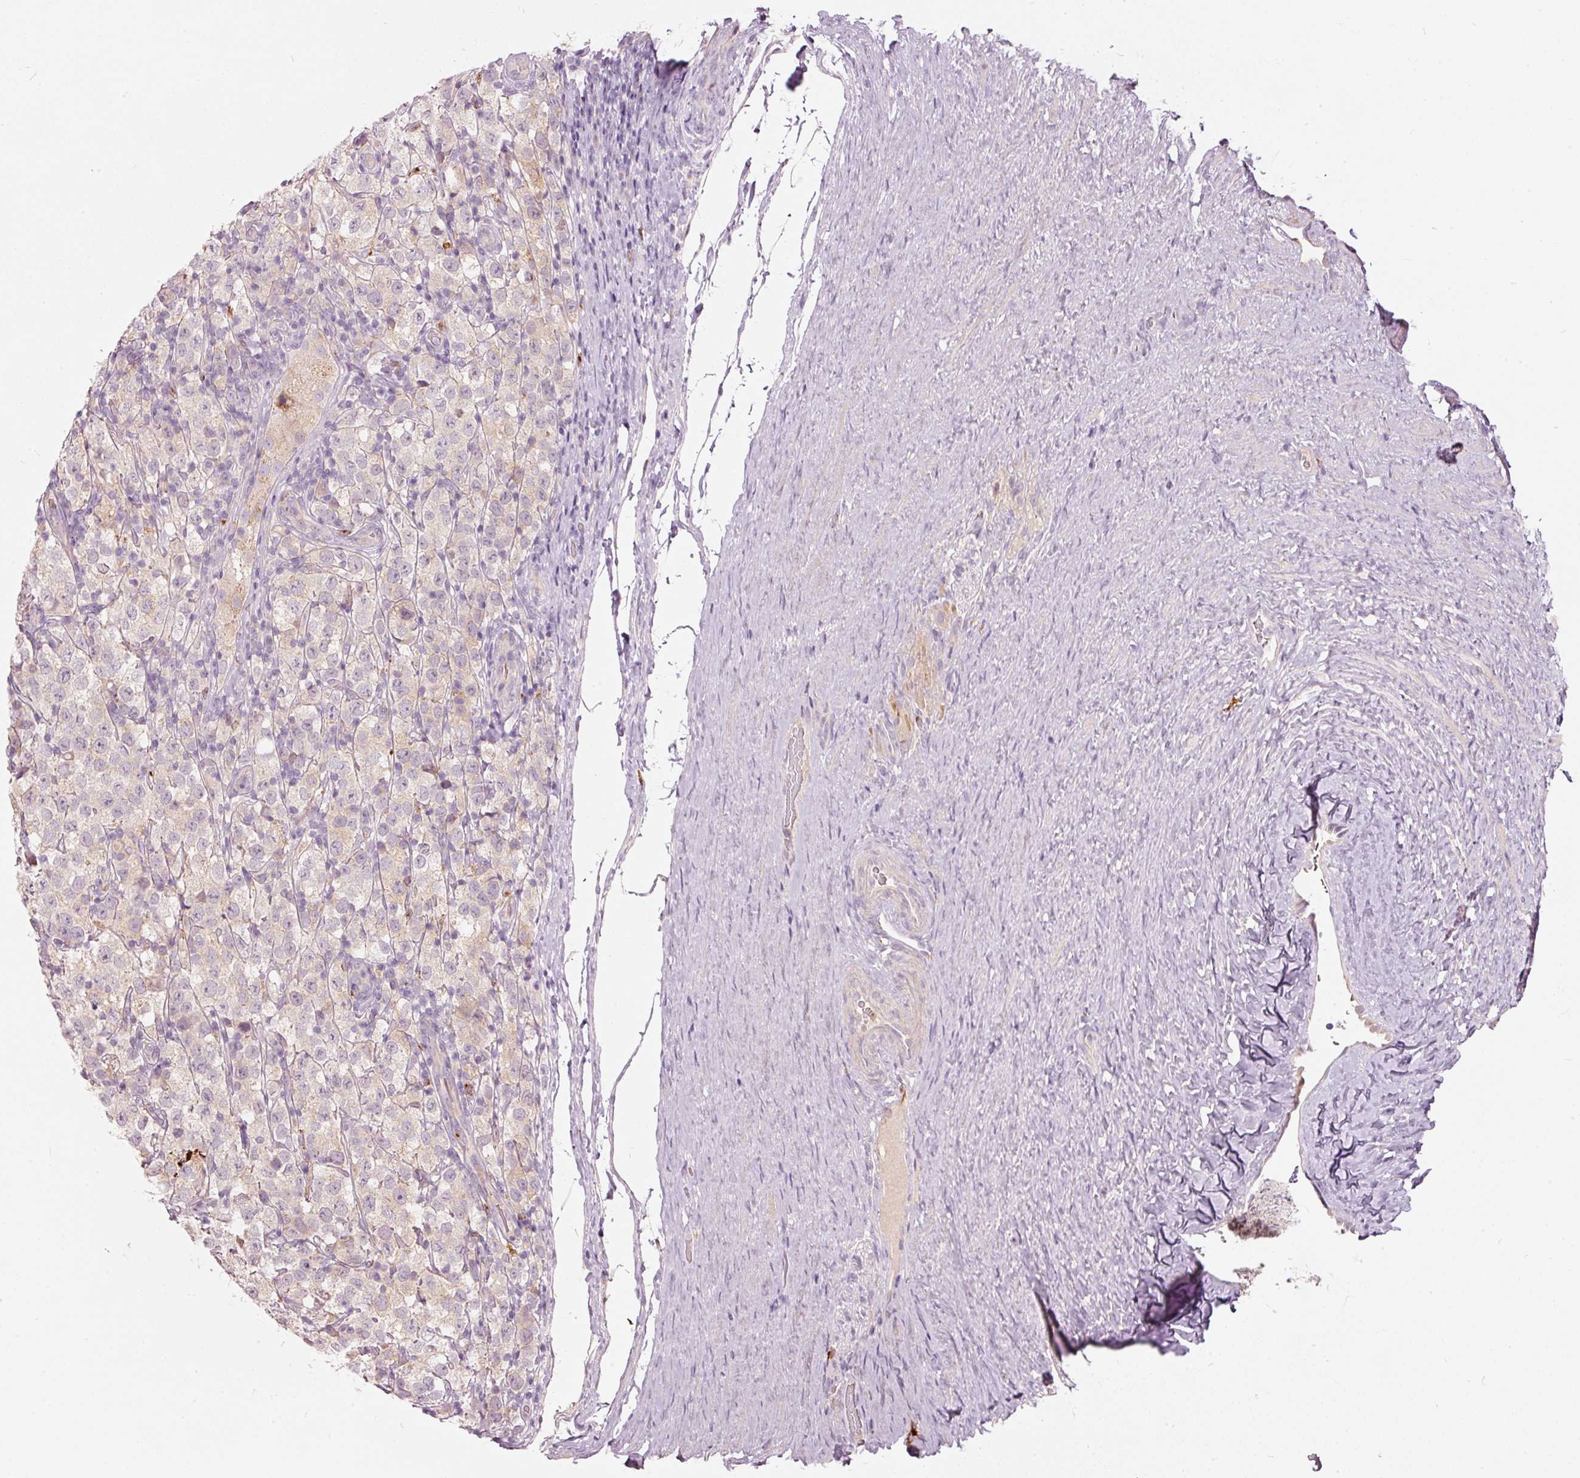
{"staining": {"intensity": "negative", "quantity": "none", "location": "none"}, "tissue": "testis cancer", "cell_type": "Tumor cells", "image_type": "cancer", "snomed": [{"axis": "morphology", "description": "Seminoma, NOS"}, {"axis": "morphology", "description": "Carcinoma, Embryonal, NOS"}, {"axis": "topography", "description": "Testis"}], "caption": "A micrograph of human testis embryonal carcinoma is negative for staining in tumor cells.", "gene": "KLHL21", "patient": {"sex": "male", "age": 41}}